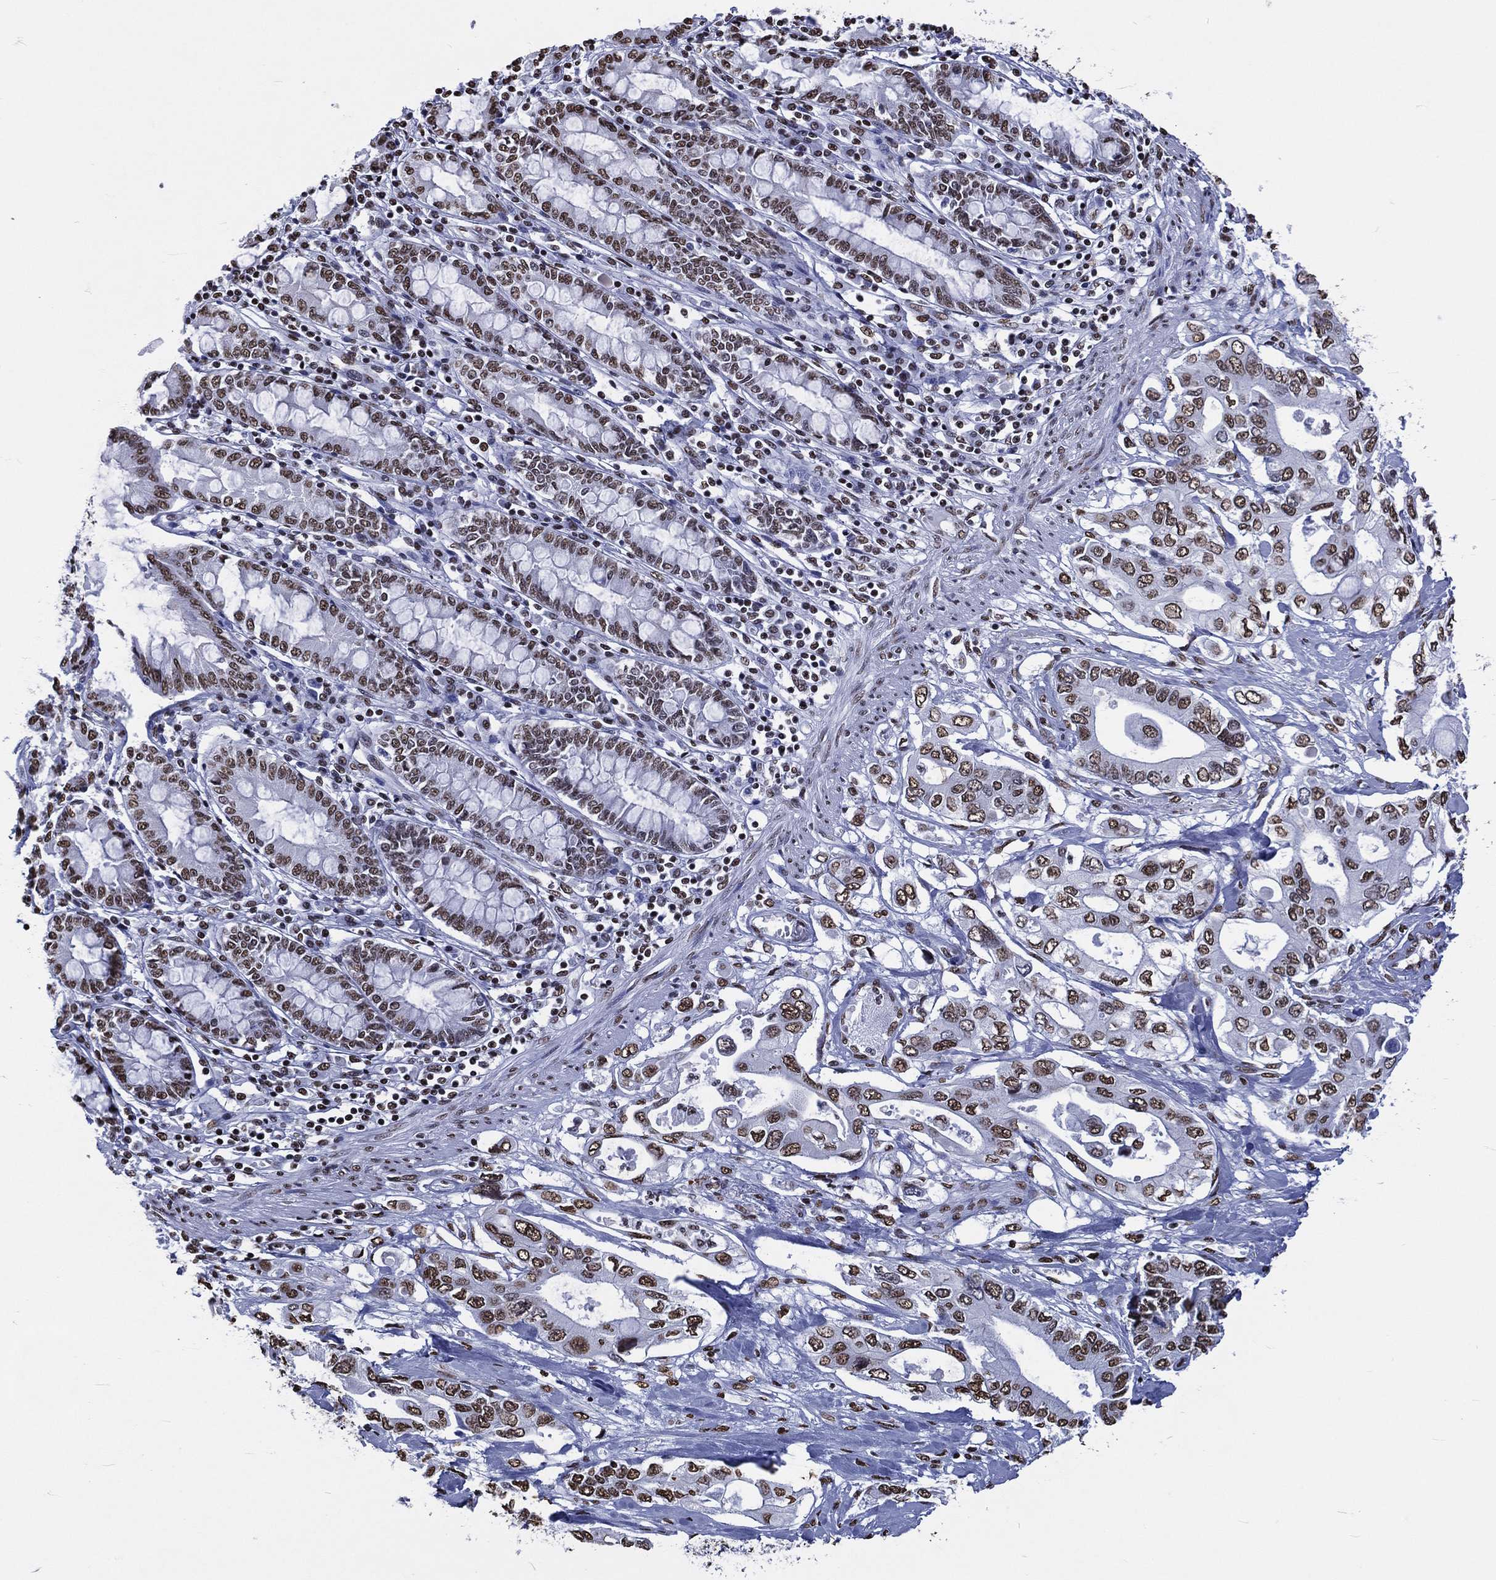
{"staining": {"intensity": "strong", "quantity": ">75%", "location": "nuclear"}, "tissue": "pancreatic cancer", "cell_type": "Tumor cells", "image_type": "cancer", "snomed": [{"axis": "morphology", "description": "Adenocarcinoma, NOS"}, {"axis": "topography", "description": "Pancreas"}], "caption": "Immunohistochemical staining of human pancreatic cancer (adenocarcinoma) displays high levels of strong nuclear protein expression in about >75% of tumor cells.", "gene": "RETREG2", "patient": {"sex": "female", "age": 63}}